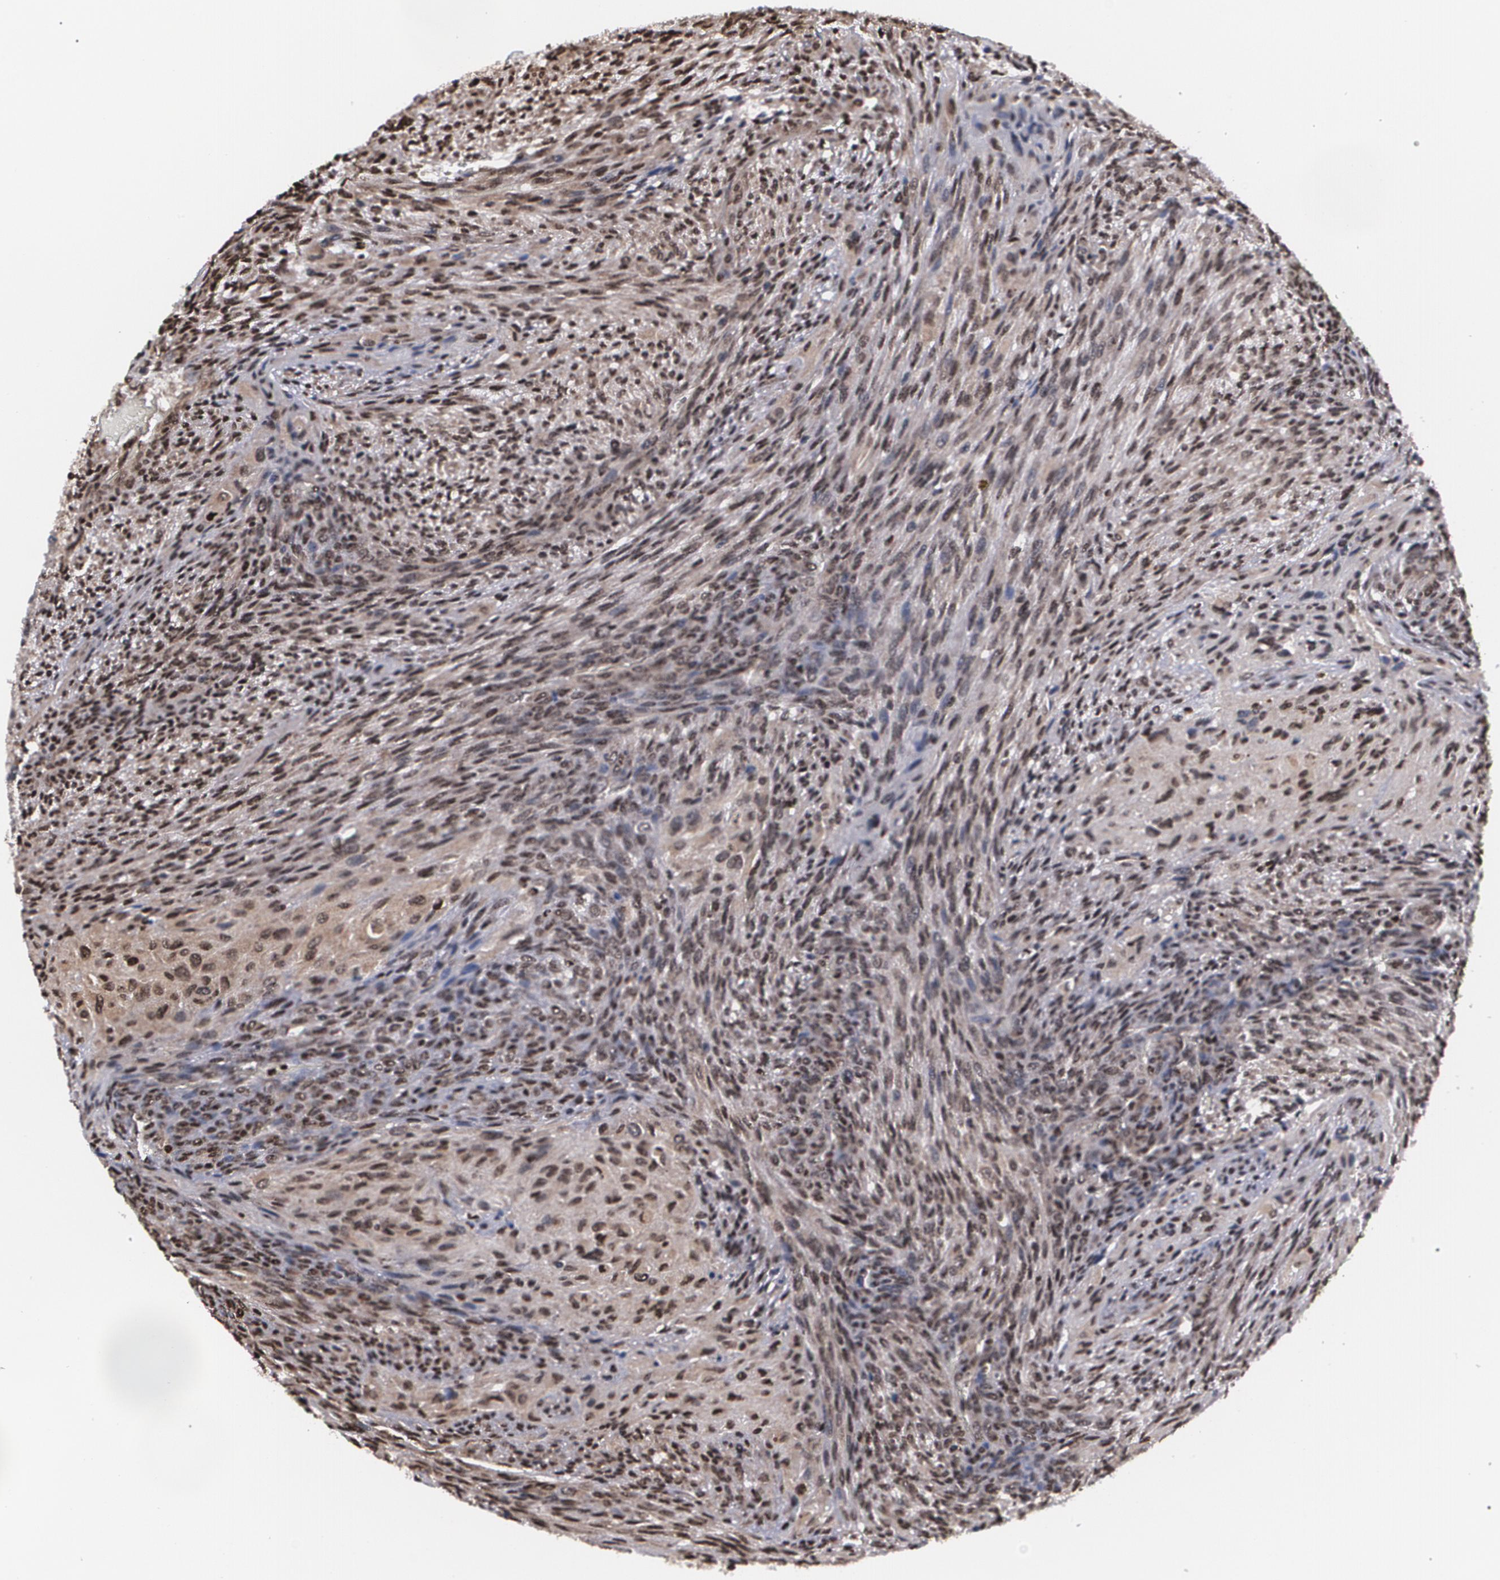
{"staining": {"intensity": "moderate", "quantity": "25%-75%", "location": "cytoplasmic/membranous,nuclear"}, "tissue": "glioma", "cell_type": "Tumor cells", "image_type": "cancer", "snomed": [{"axis": "morphology", "description": "Glioma, malignant, High grade"}, {"axis": "topography", "description": "Cerebral cortex"}], "caption": "The image demonstrates immunohistochemical staining of glioma. There is moderate cytoplasmic/membranous and nuclear positivity is identified in approximately 25%-75% of tumor cells. Using DAB (brown) and hematoxylin (blue) stains, captured at high magnification using brightfield microscopy.", "gene": "MVP", "patient": {"sex": "female", "age": 55}}